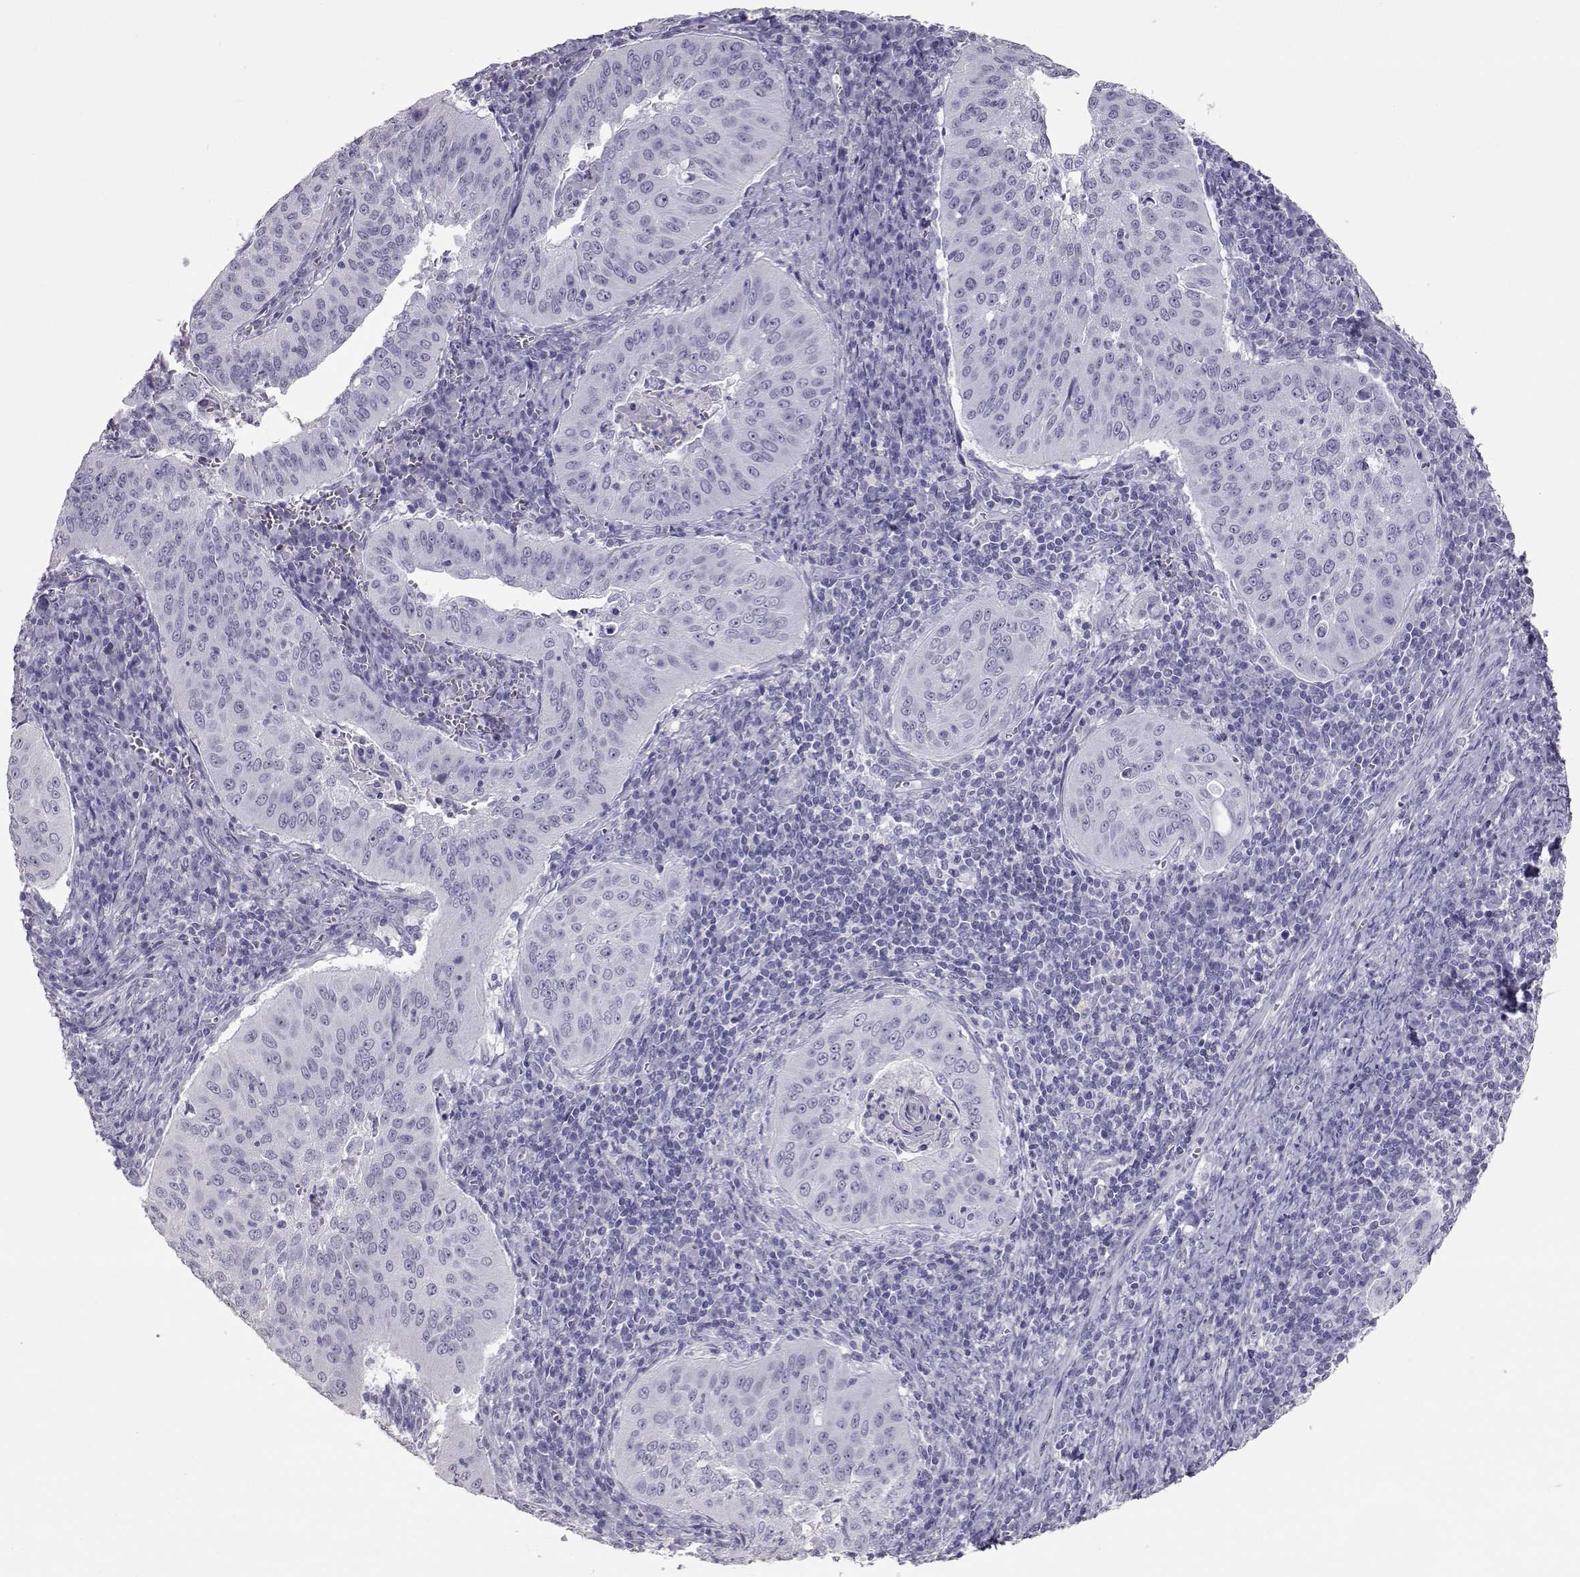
{"staining": {"intensity": "negative", "quantity": "none", "location": "none"}, "tissue": "cervical cancer", "cell_type": "Tumor cells", "image_type": "cancer", "snomed": [{"axis": "morphology", "description": "Squamous cell carcinoma, NOS"}, {"axis": "topography", "description": "Cervix"}], "caption": "Immunohistochemical staining of cervical squamous cell carcinoma demonstrates no significant positivity in tumor cells.", "gene": "PMCH", "patient": {"sex": "female", "age": 39}}